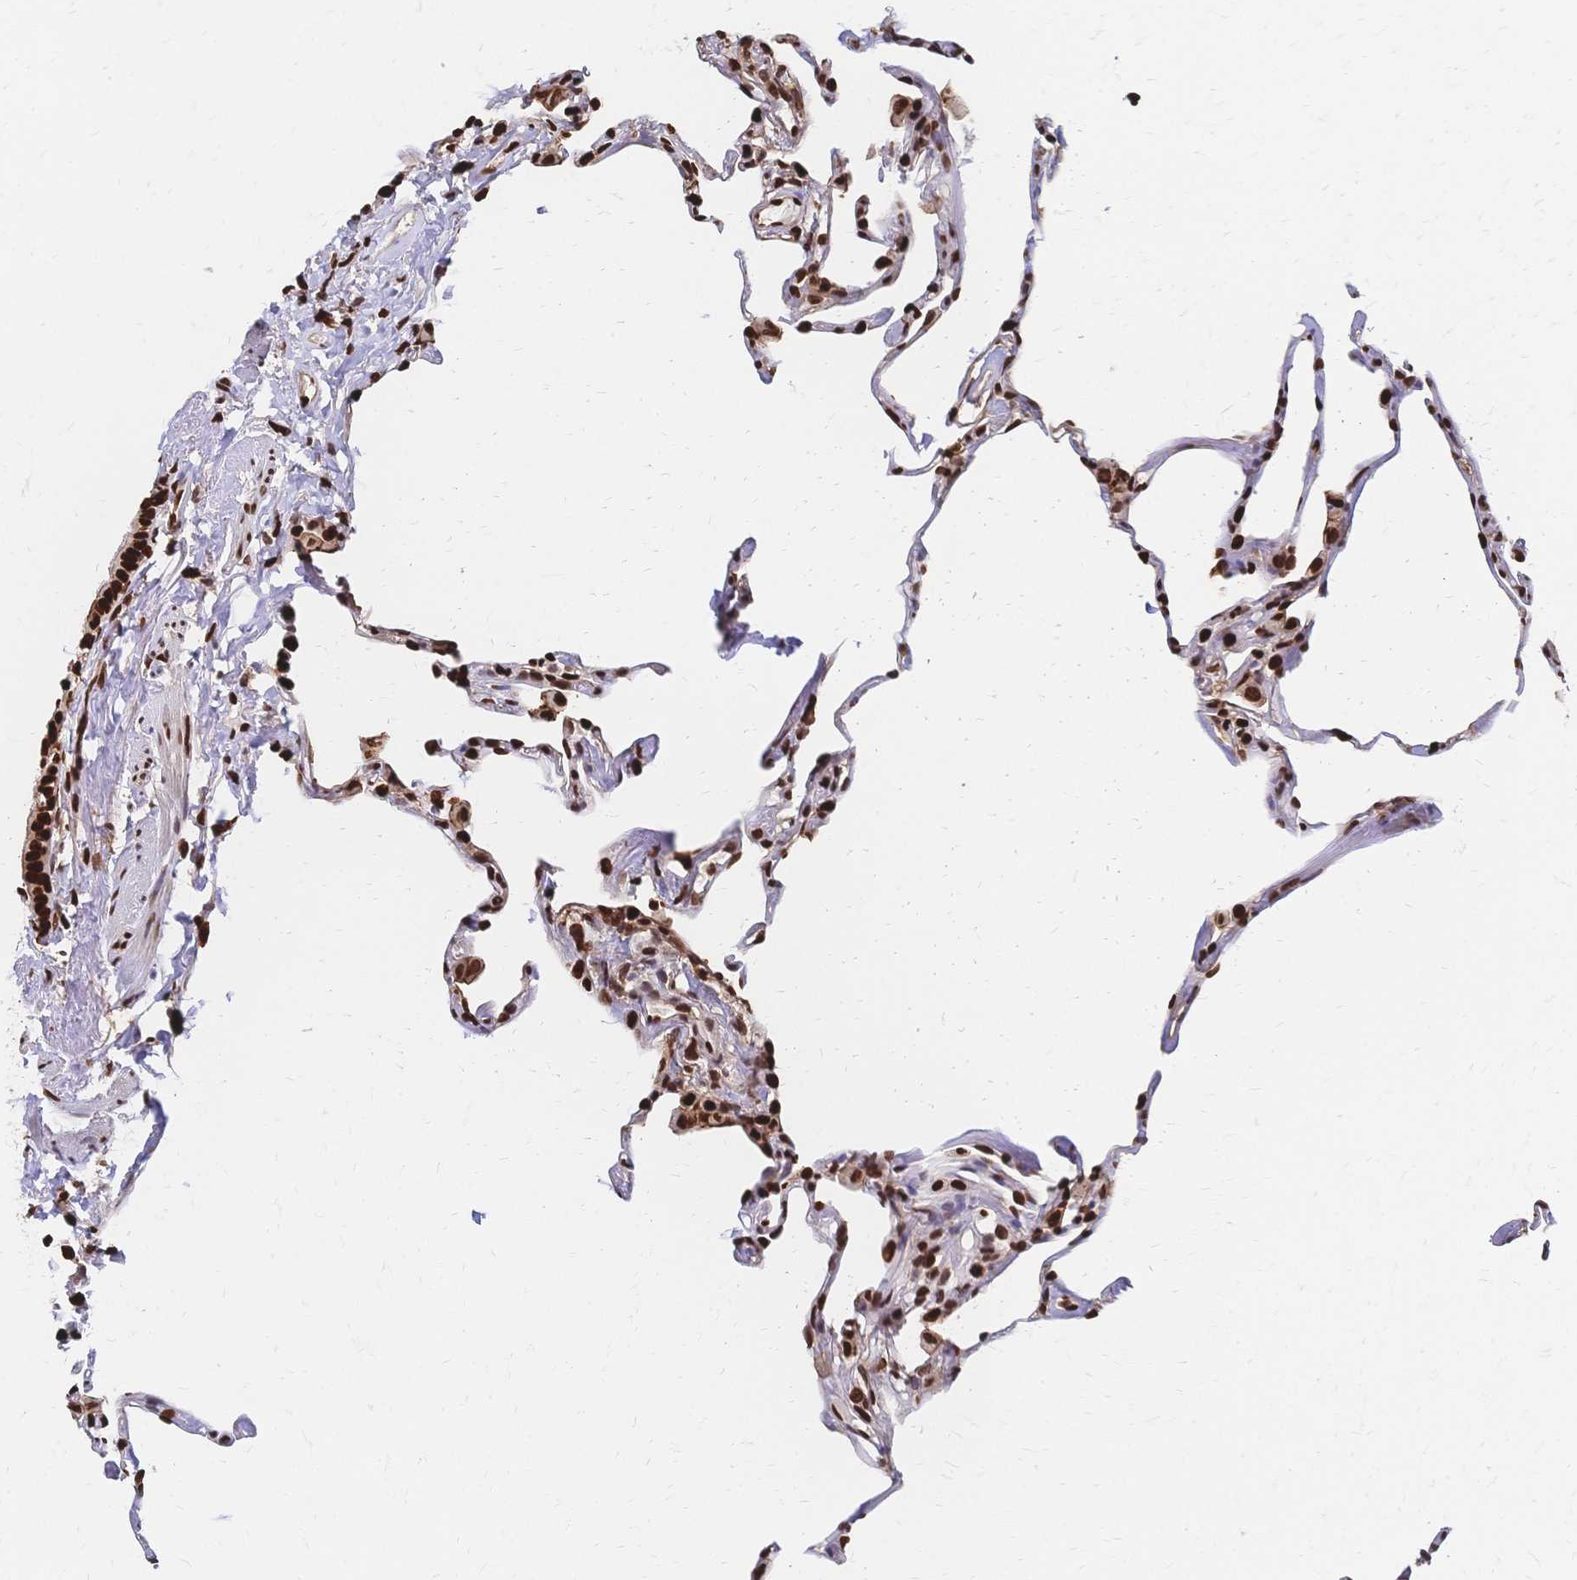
{"staining": {"intensity": "strong", "quantity": "25%-75%", "location": "nuclear"}, "tissue": "lung", "cell_type": "Alveolar cells", "image_type": "normal", "snomed": [{"axis": "morphology", "description": "Normal tissue, NOS"}, {"axis": "topography", "description": "Lung"}], "caption": "Immunohistochemistry (DAB) staining of unremarkable human lung exhibits strong nuclear protein staining in about 25%-75% of alveolar cells.", "gene": "HDGF", "patient": {"sex": "male", "age": 65}}